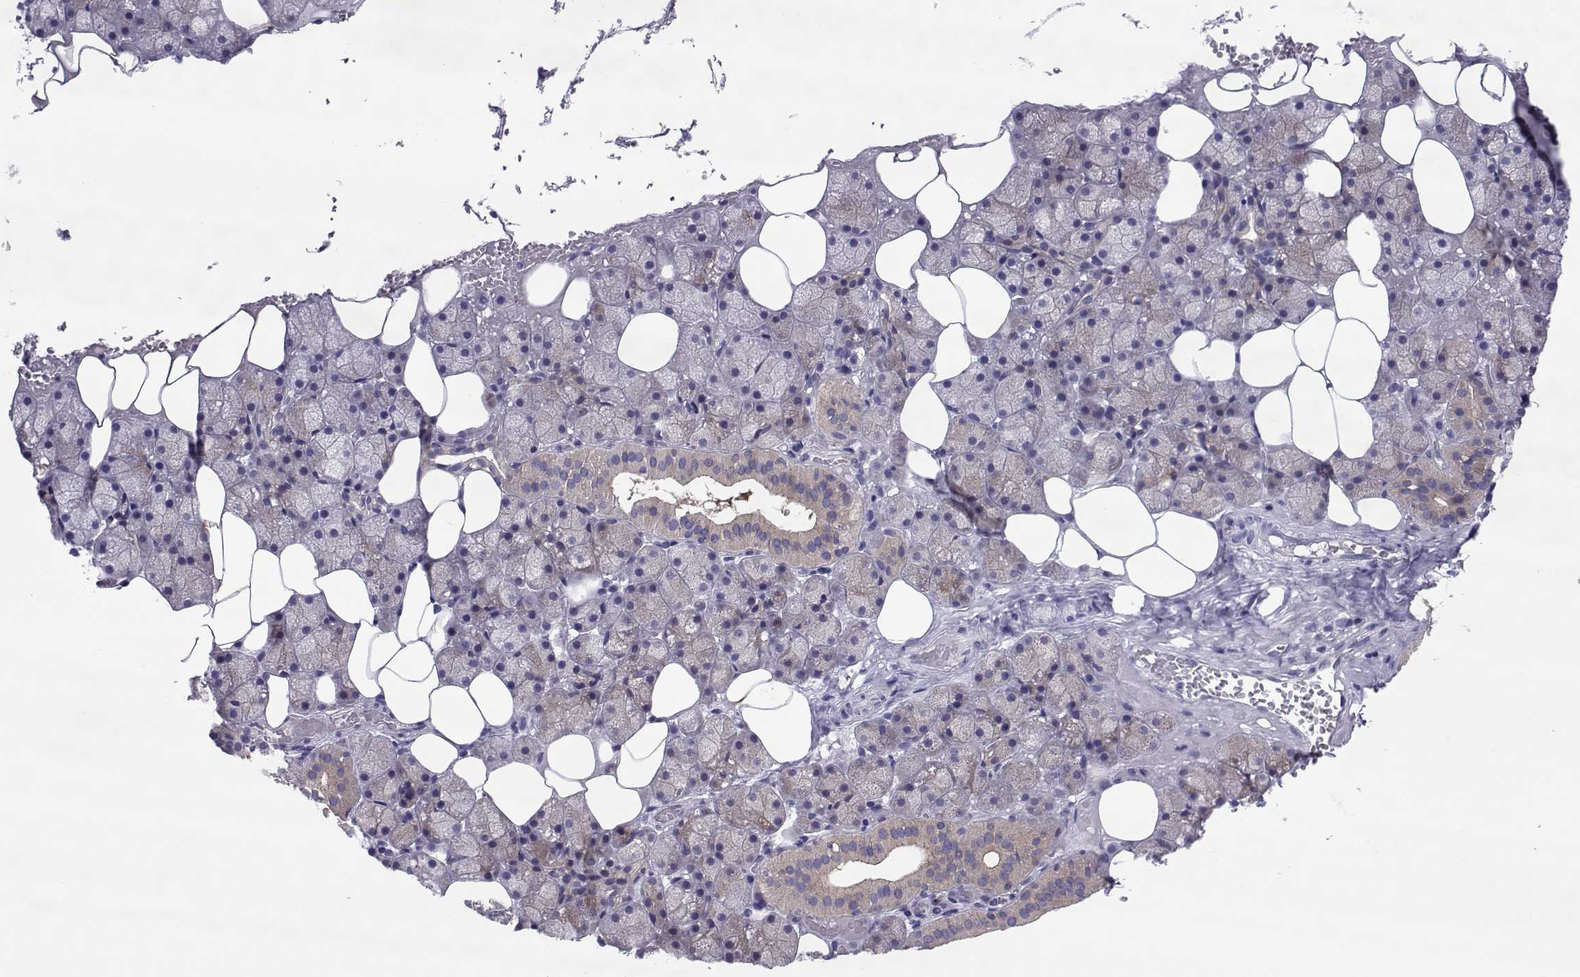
{"staining": {"intensity": "weak", "quantity": "<25%", "location": "cytoplasmic/membranous"}, "tissue": "salivary gland", "cell_type": "Glandular cells", "image_type": "normal", "snomed": [{"axis": "morphology", "description": "Normal tissue, NOS"}, {"axis": "topography", "description": "Salivary gland"}], "caption": "The immunohistochemistry micrograph has no significant expression in glandular cells of salivary gland.", "gene": "COL22A1", "patient": {"sex": "male", "age": 38}}